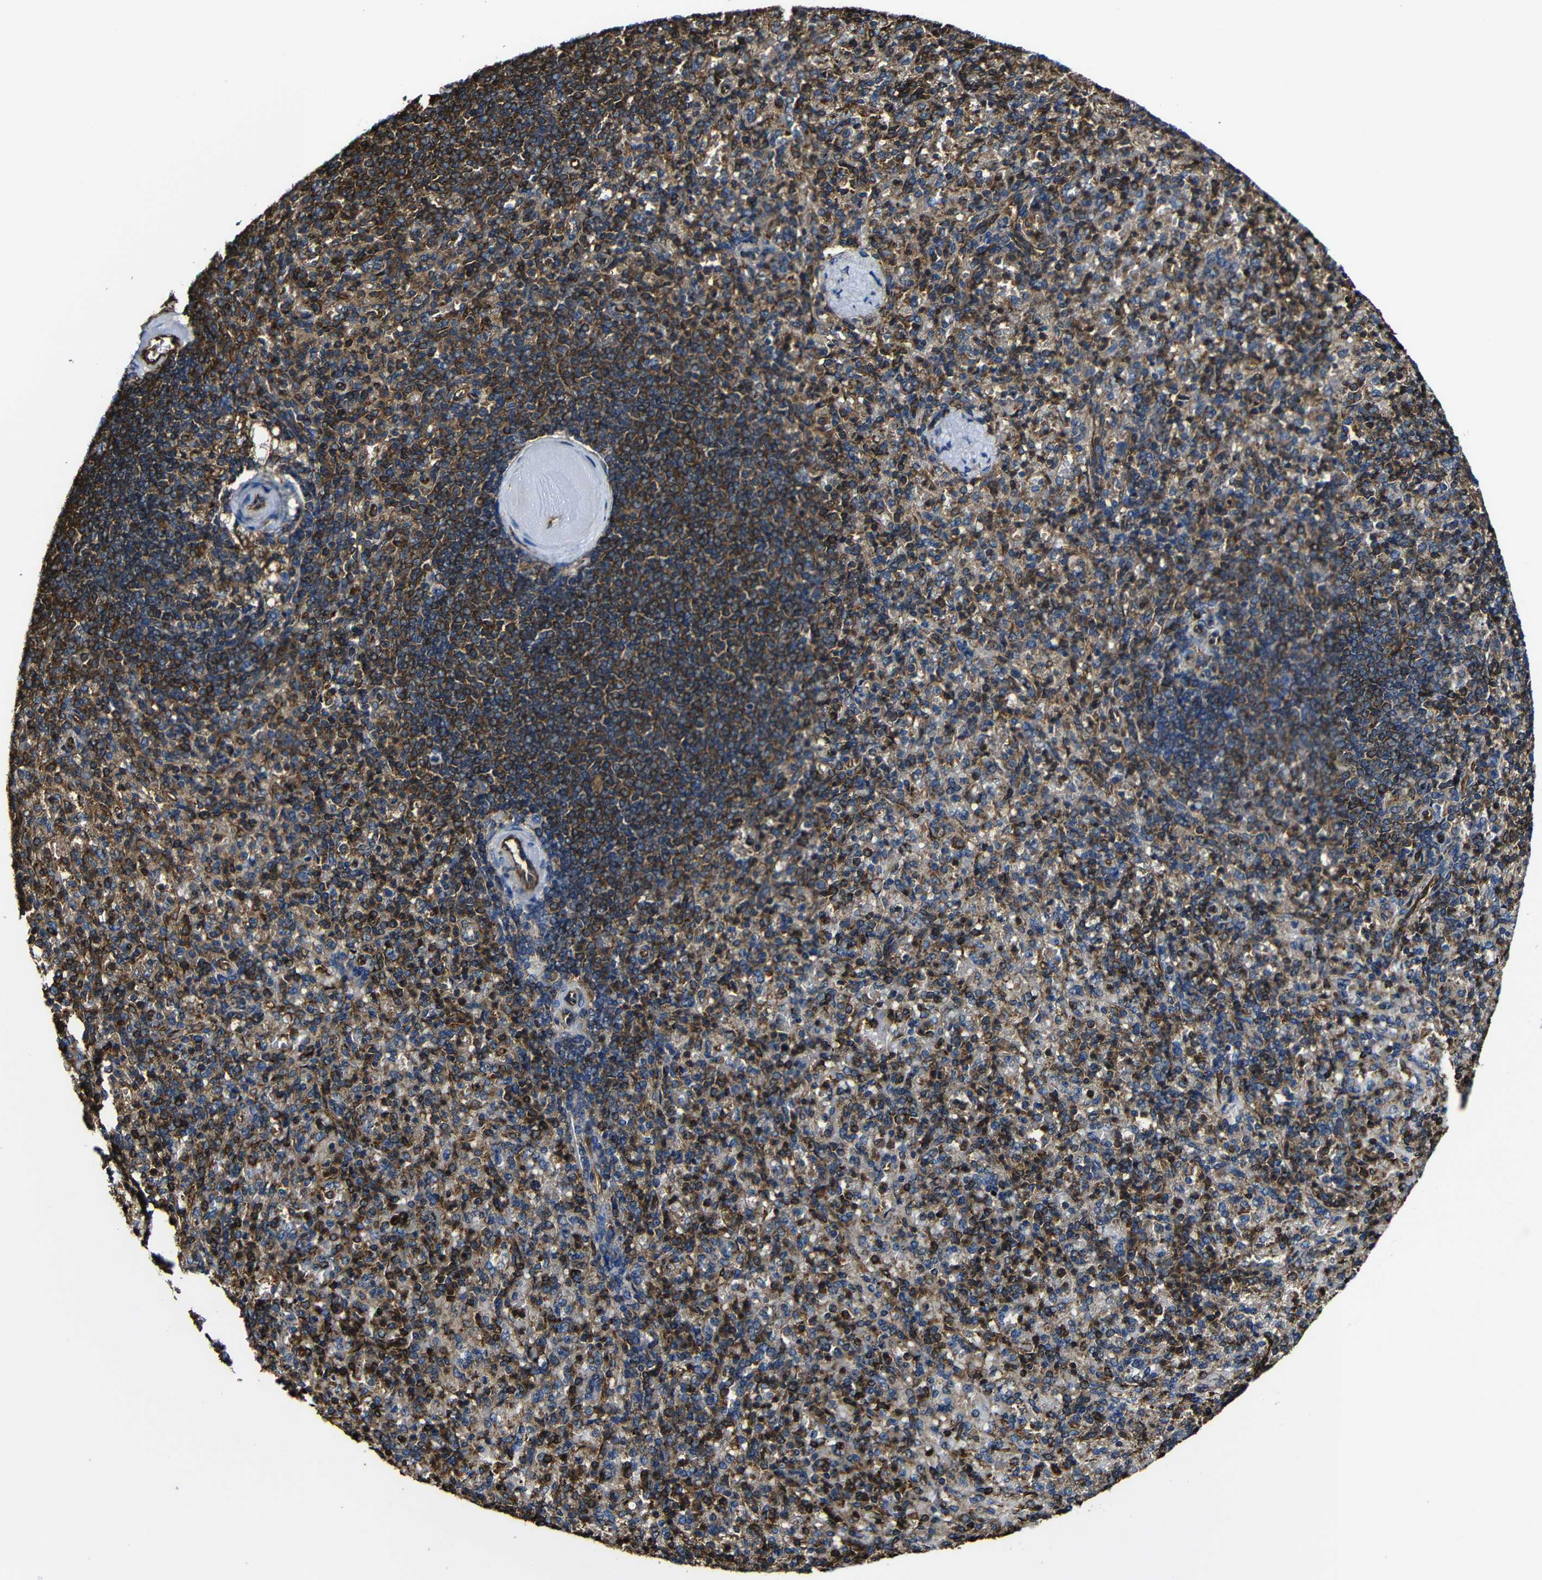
{"staining": {"intensity": "strong", "quantity": "25%-75%", "location": "cytoplasmic/membranous"}, "tissue": "spleen", "cell_type": "Cells in red pulp", "image_type": "normal", "snomed": [{"axis": "morphology", "description": "Normal tissue, NOS"}, {"axis": "topography", "description": "Spleen"}], "caption": "Cells in red pulp display high levels of strong cytoplasmic/membranous expression in approximately 25%-75% of cells in normal spleen.", "gene": "MSN", "patient": {"sex": "female", "age": 74}}